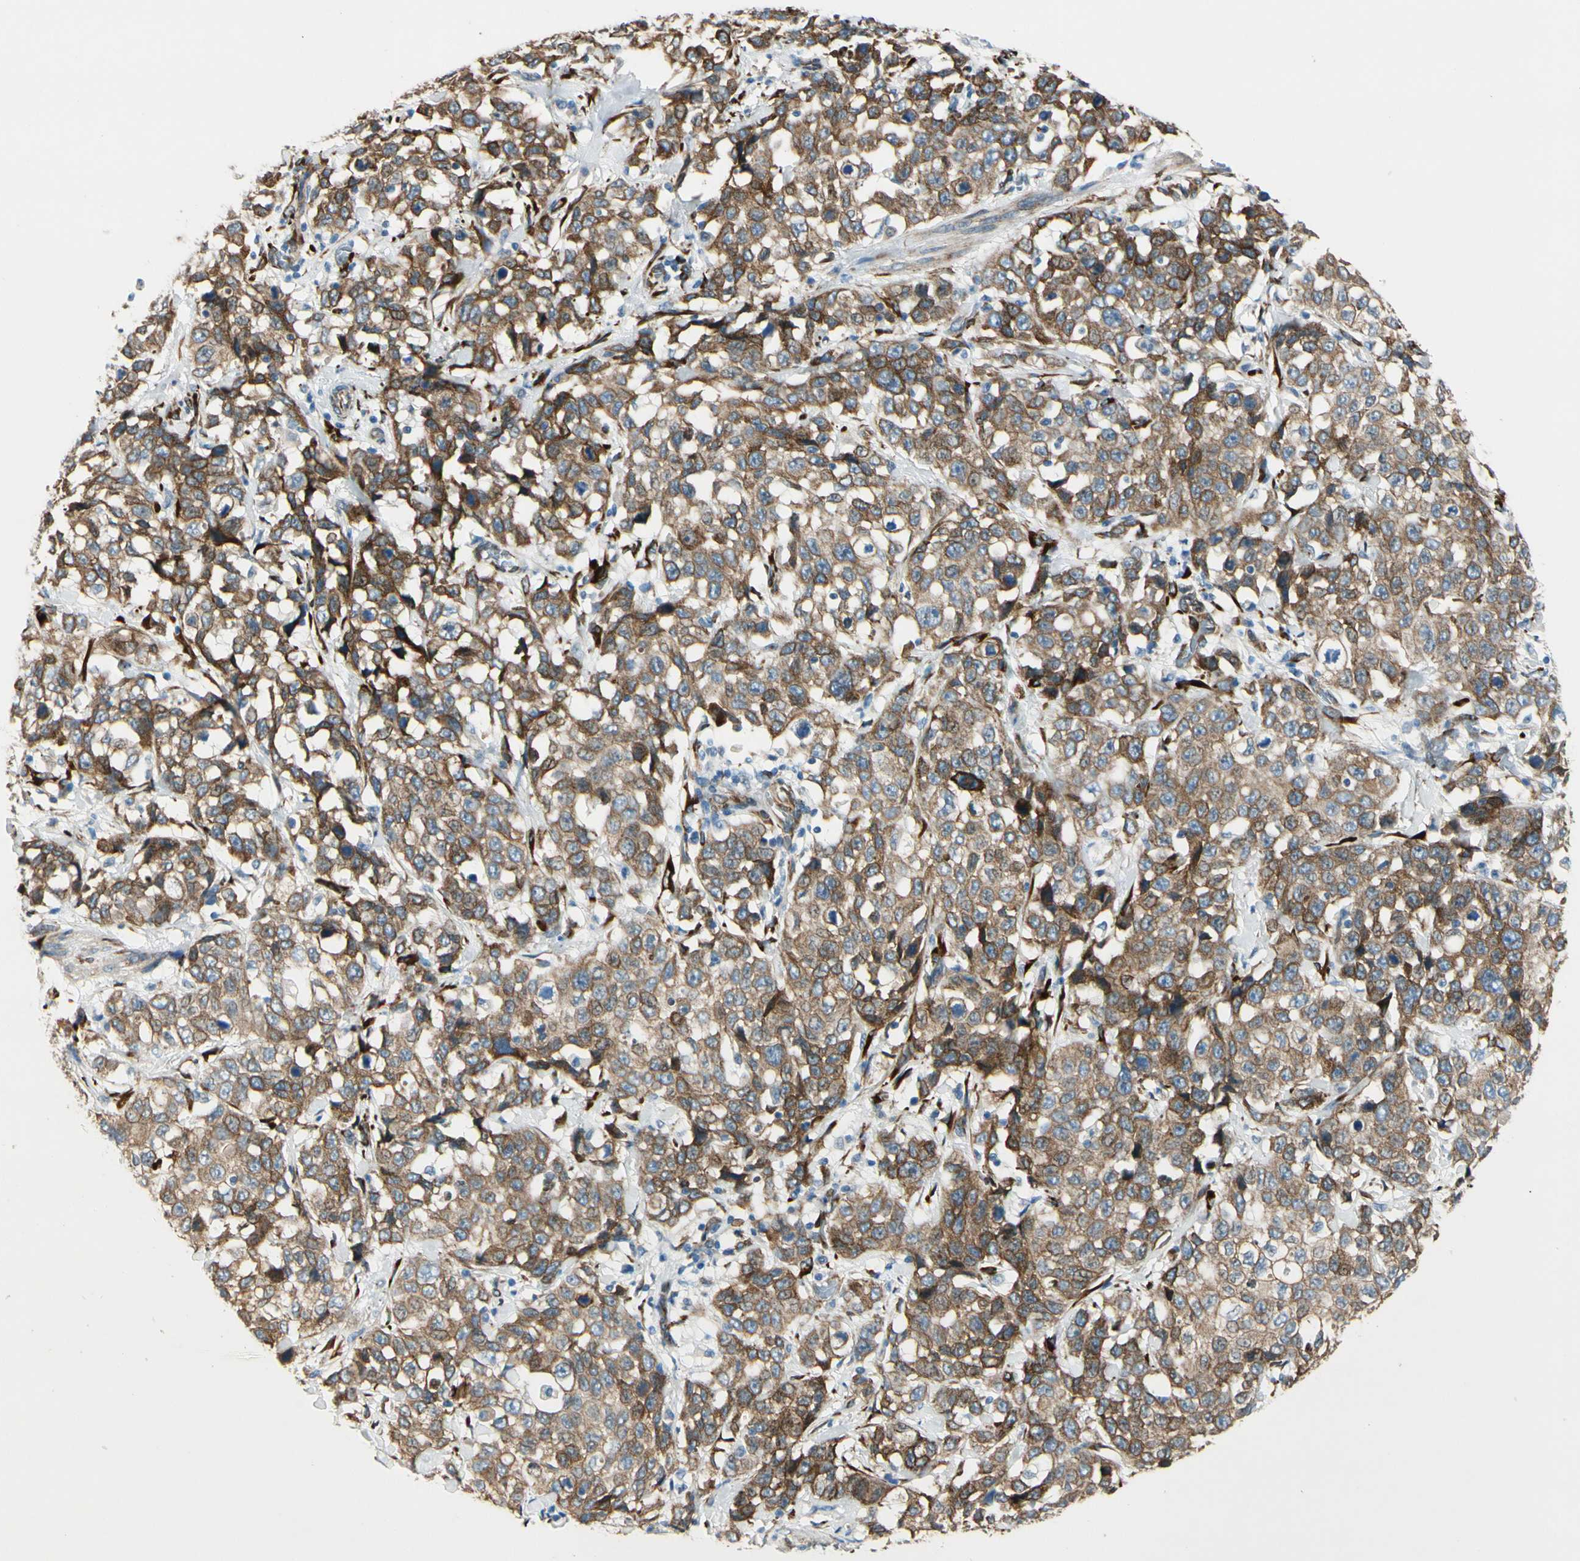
{"staining": {"intensity": "strong", "quantity": ">75%", "location": "cytoplasmic/membranous"}, "tissue": "stomach cancer", "cell_type": "Tumor cells", "image_type": "cancer", "snomed": [{"axis": "morphology", "description": "Normal tissue, NOS"}, {"axis": "morphology", "description": "Adenocarcinoma, NOS"}, {"axis": "topography", "description": "Stomach"}], "caption": "Human stomach adenocarcinoma stained for a protein (brown) demonstrates strong cytoplasmic/membranous positive expression in about >75% of tumor cells.", "gene": "FKBP7", "patient": {"sex": "male", "age": 48}}